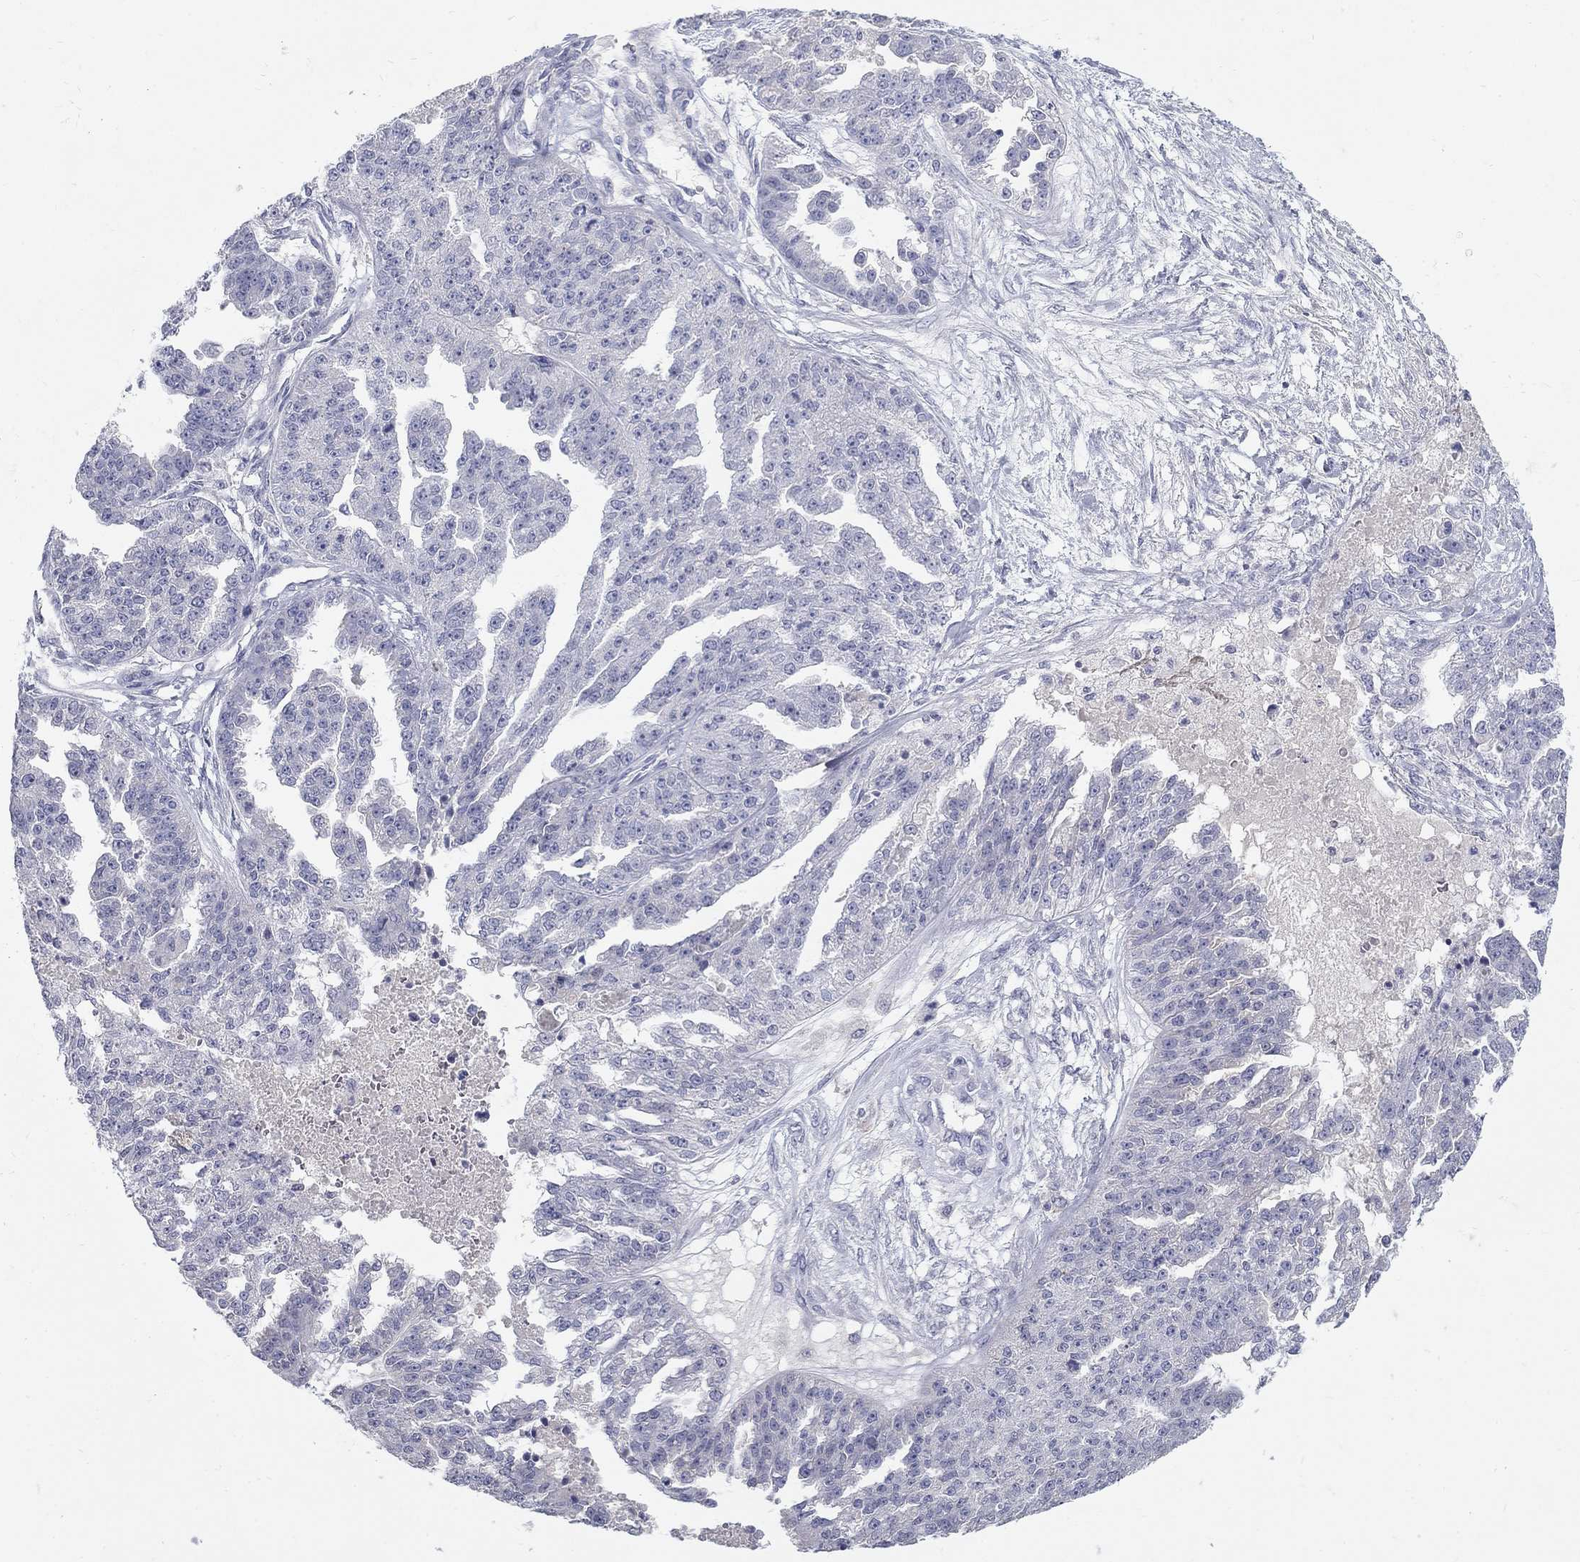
{"staining": {"intensity": "negative", "quantity": "none", "location": "none"}, "tissue": "ovarian cancer", "cell_type": "Tumor cells", "image_type": "cancer", "snomed": [{"axis": "morphology", "description": "Cystadenocarcinoma, serous, NOS"}, {"axis": "topography", "description": "Ovary"}], "caption": "DAB immunohistochemical staining of human serous cystadenocarcinoma (ovarian) demonstrates no significant expression in tumor cells.", "gene": "PTH1R", "patient": {"sex": "female", "age": 58}}